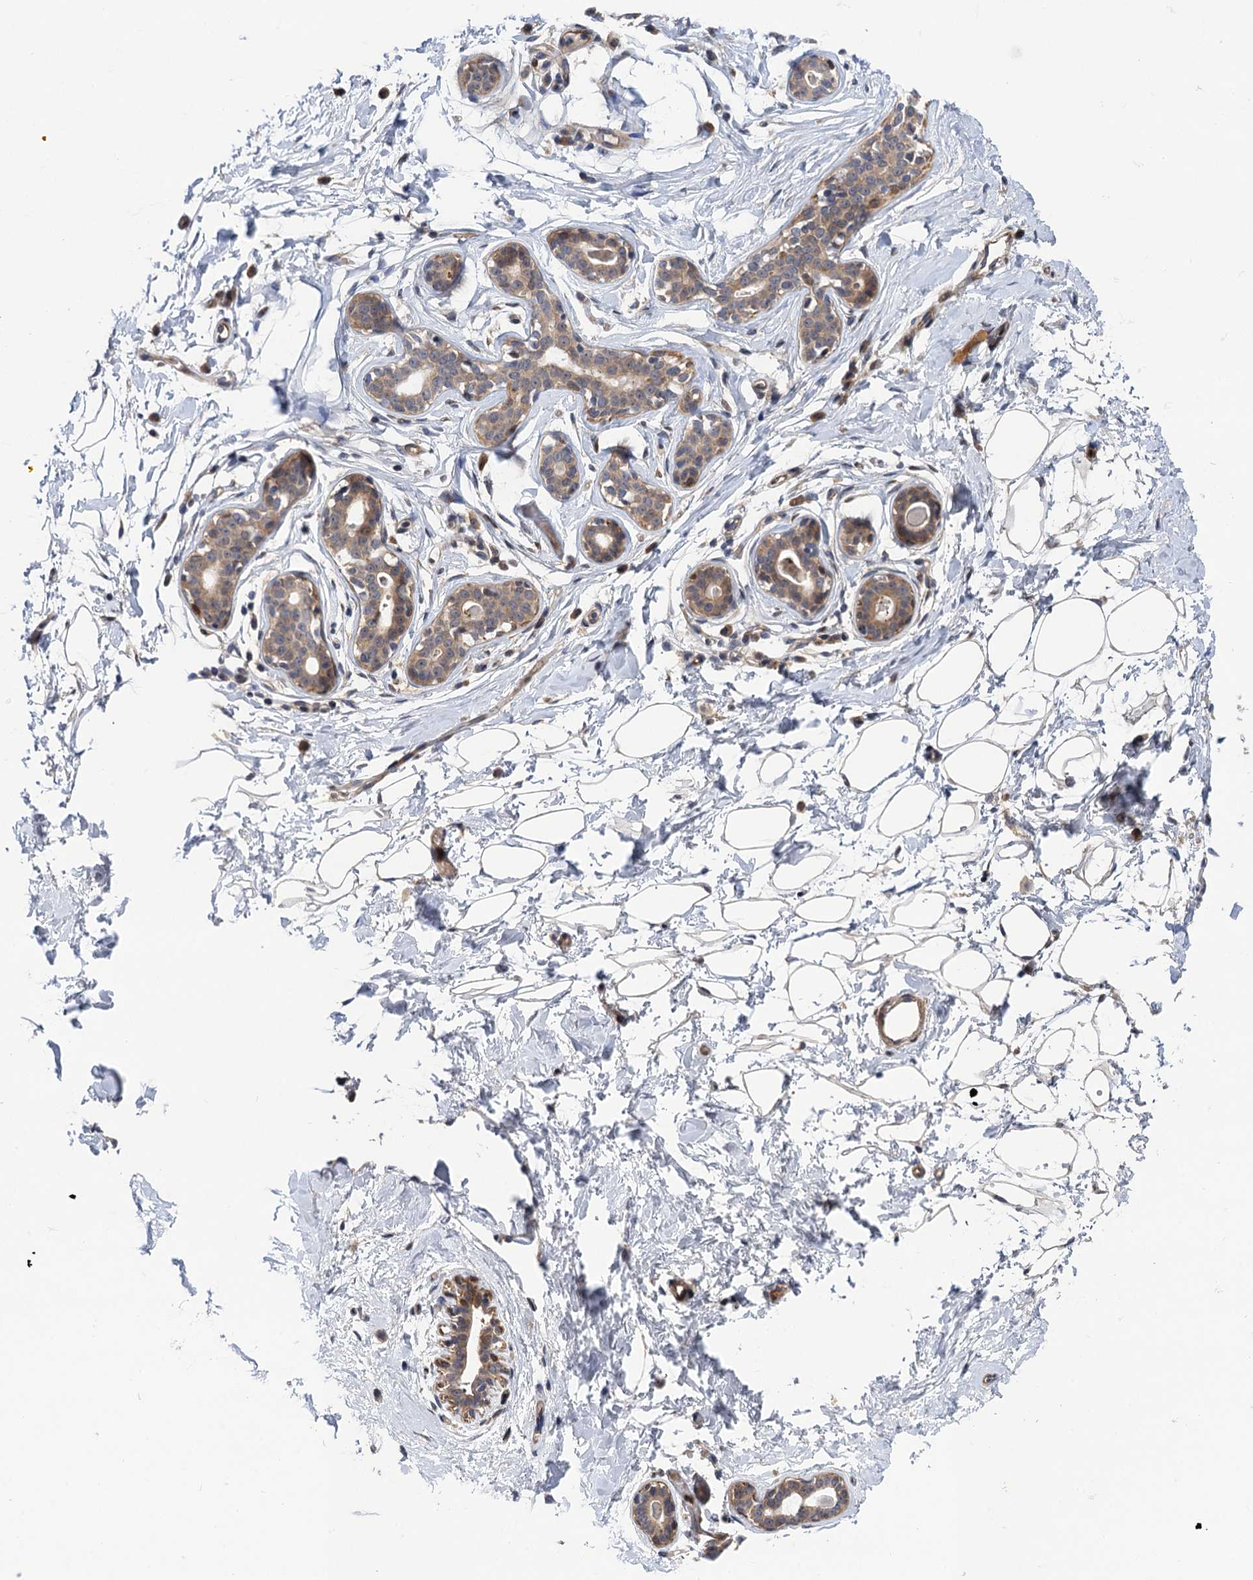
{"staining": {"intensity": "negative", "quantity": "none", "location": "none"}, "tissue": "breast", "cell_type": "Adipocytes", "image_type": "normal", "snomed": [{"axis": "morphology", "description": "Normal tissue, NOS"}, {"axis": "morphology", "description": "Adenoma, NOS"}, {"axis": "topography", "description": "Breast"}], "caption": "Breast stained for a protein using immunohistochemistry (IHC) demonstrates no positivity adipocytes.", "gene": "NEK8", "patient": {"sex": "female", "age": 23}}